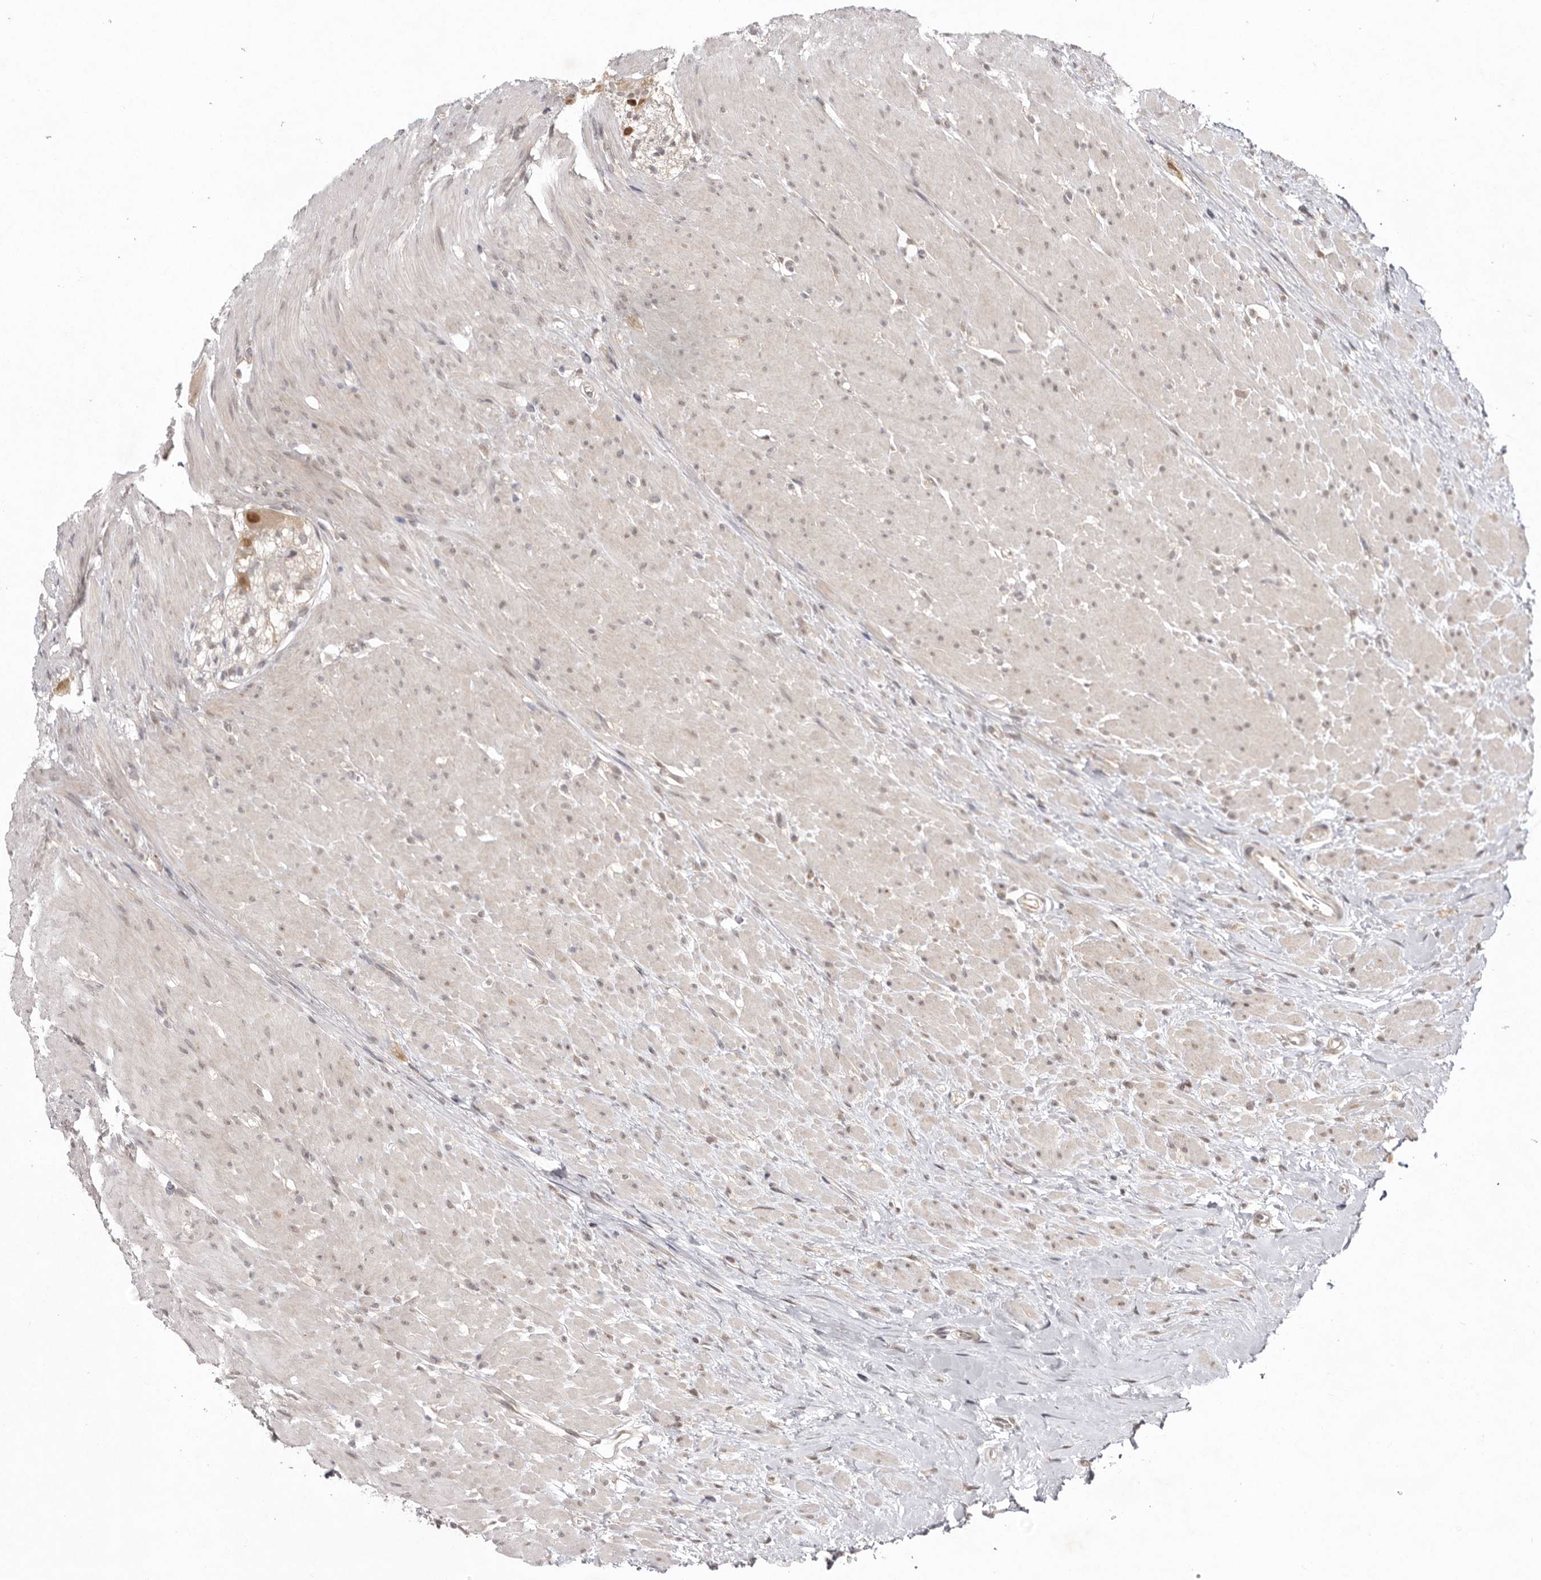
{"staining": {"intensity": "negative", "quantity": "none", "location": "none"}, "tissue": "colon", "cell_type": "Endothelial cells", "image_type": "normal", "snomed": [{"axis": "morphology", "description": "Normal tissue, NOS"}, {"axis": "topography", "description": "Colon"}], "caption": "Immunohistochemistry of unremarkable colon demonstrates no staining in endothelial cells.", "gene": "NSUN4", "patient": {"sex": "female", "age": 62}}